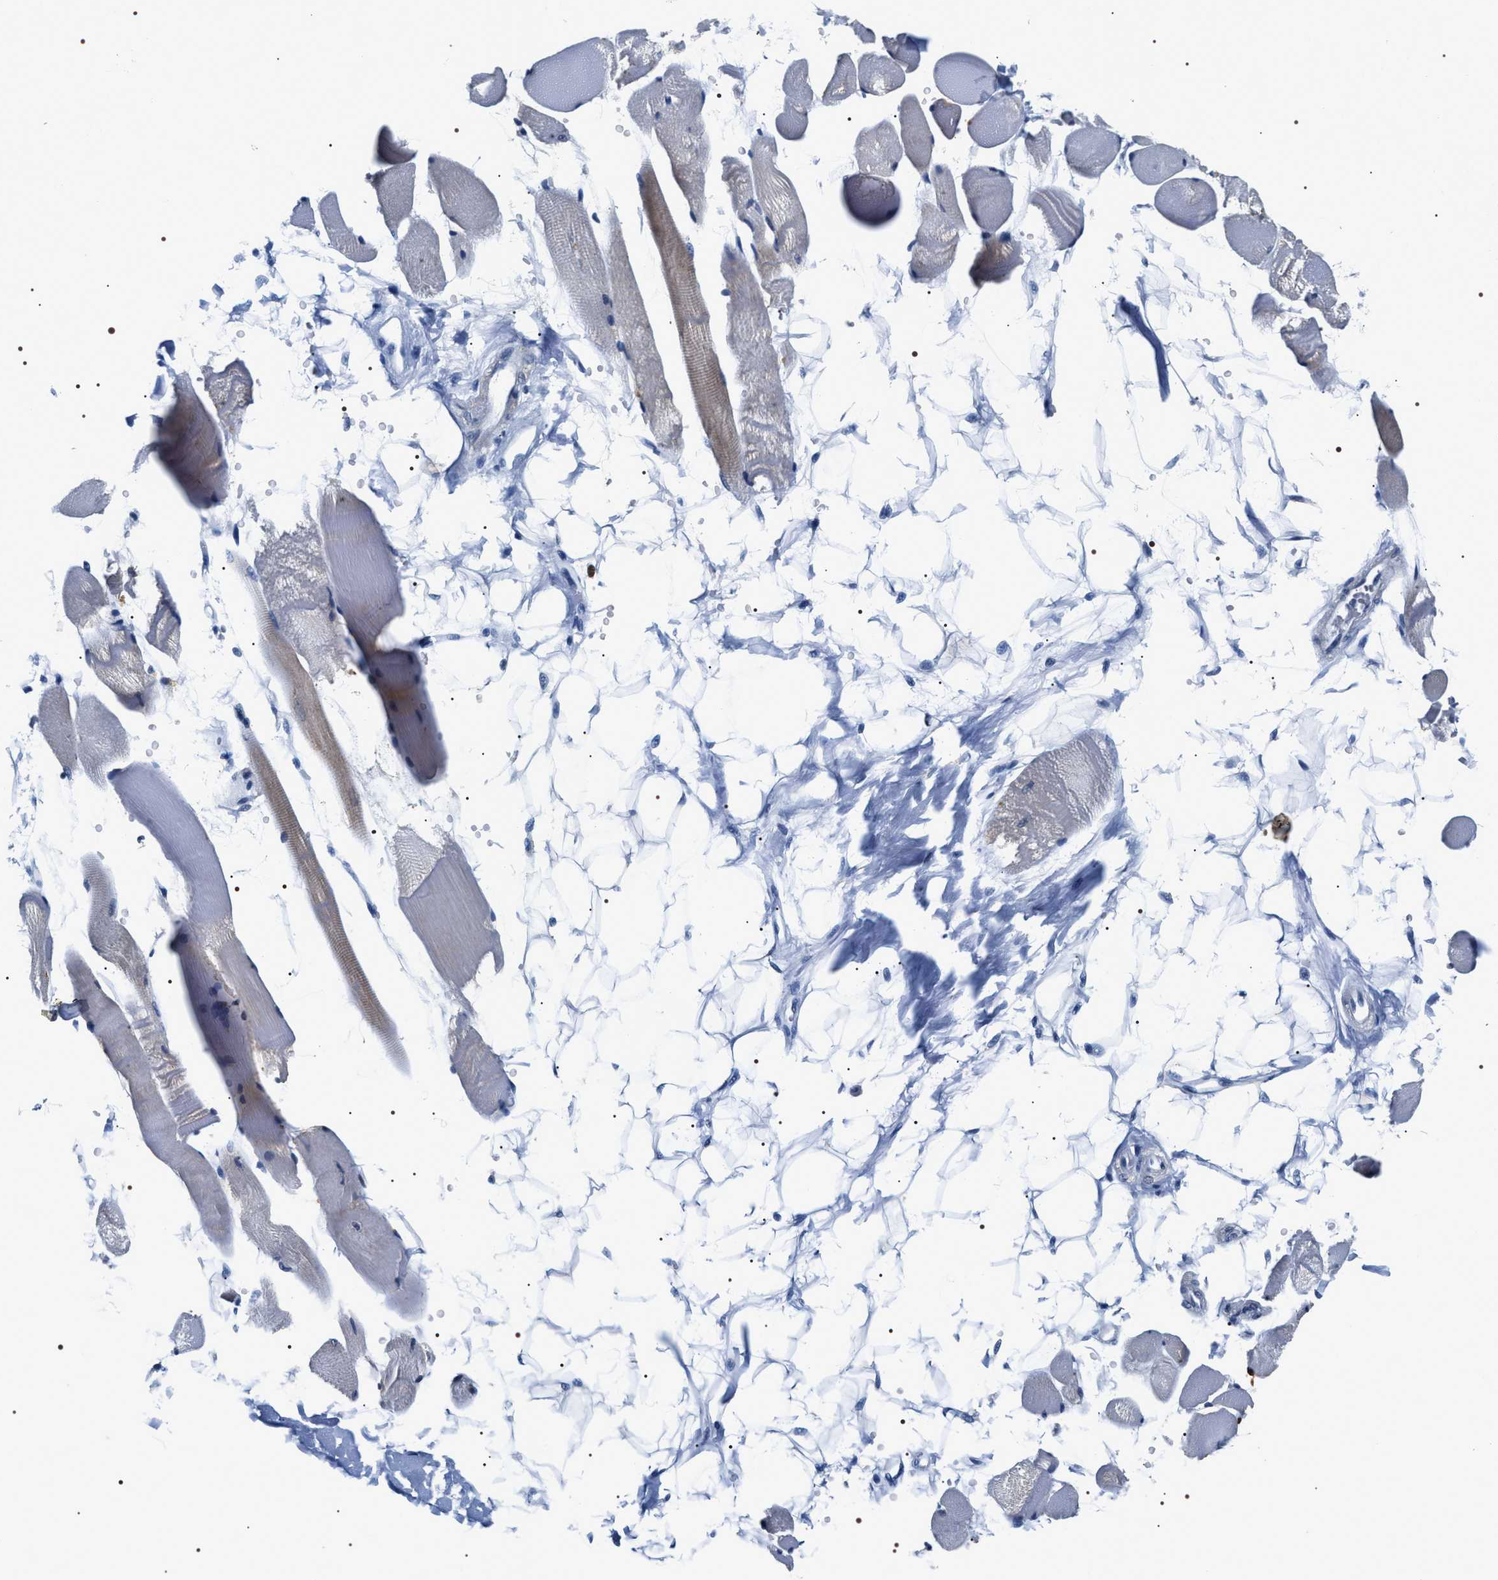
{"staining": {"intensity": "moderate", "quantity": "25%-75%", "location": "cytoplasmic/membranous"}, "tissue": "skeletal muscle", "cell_type": "Myocytes", "image_type": "normal", "snomed": [{"axis": "morphology", "description": "Normal tissue, NOS"}, {"axis": "topography", "description": "Skeletal muscle"}, {"axis": "topography", "description": "Peripheral nerve tissue"}], "caption": "The immunohistochemical stain highlights moderate cytoplasmic/membranous expression in myocytes of normal skeletal muscle. (Stains: DAB (3,3'-diaminobenzidine) in brown, nuclei in blue, Microscopy: brightfield microscopy at high magnification).", "gene": "BAG2", "patient": {"sex": "female", "age": 84}}